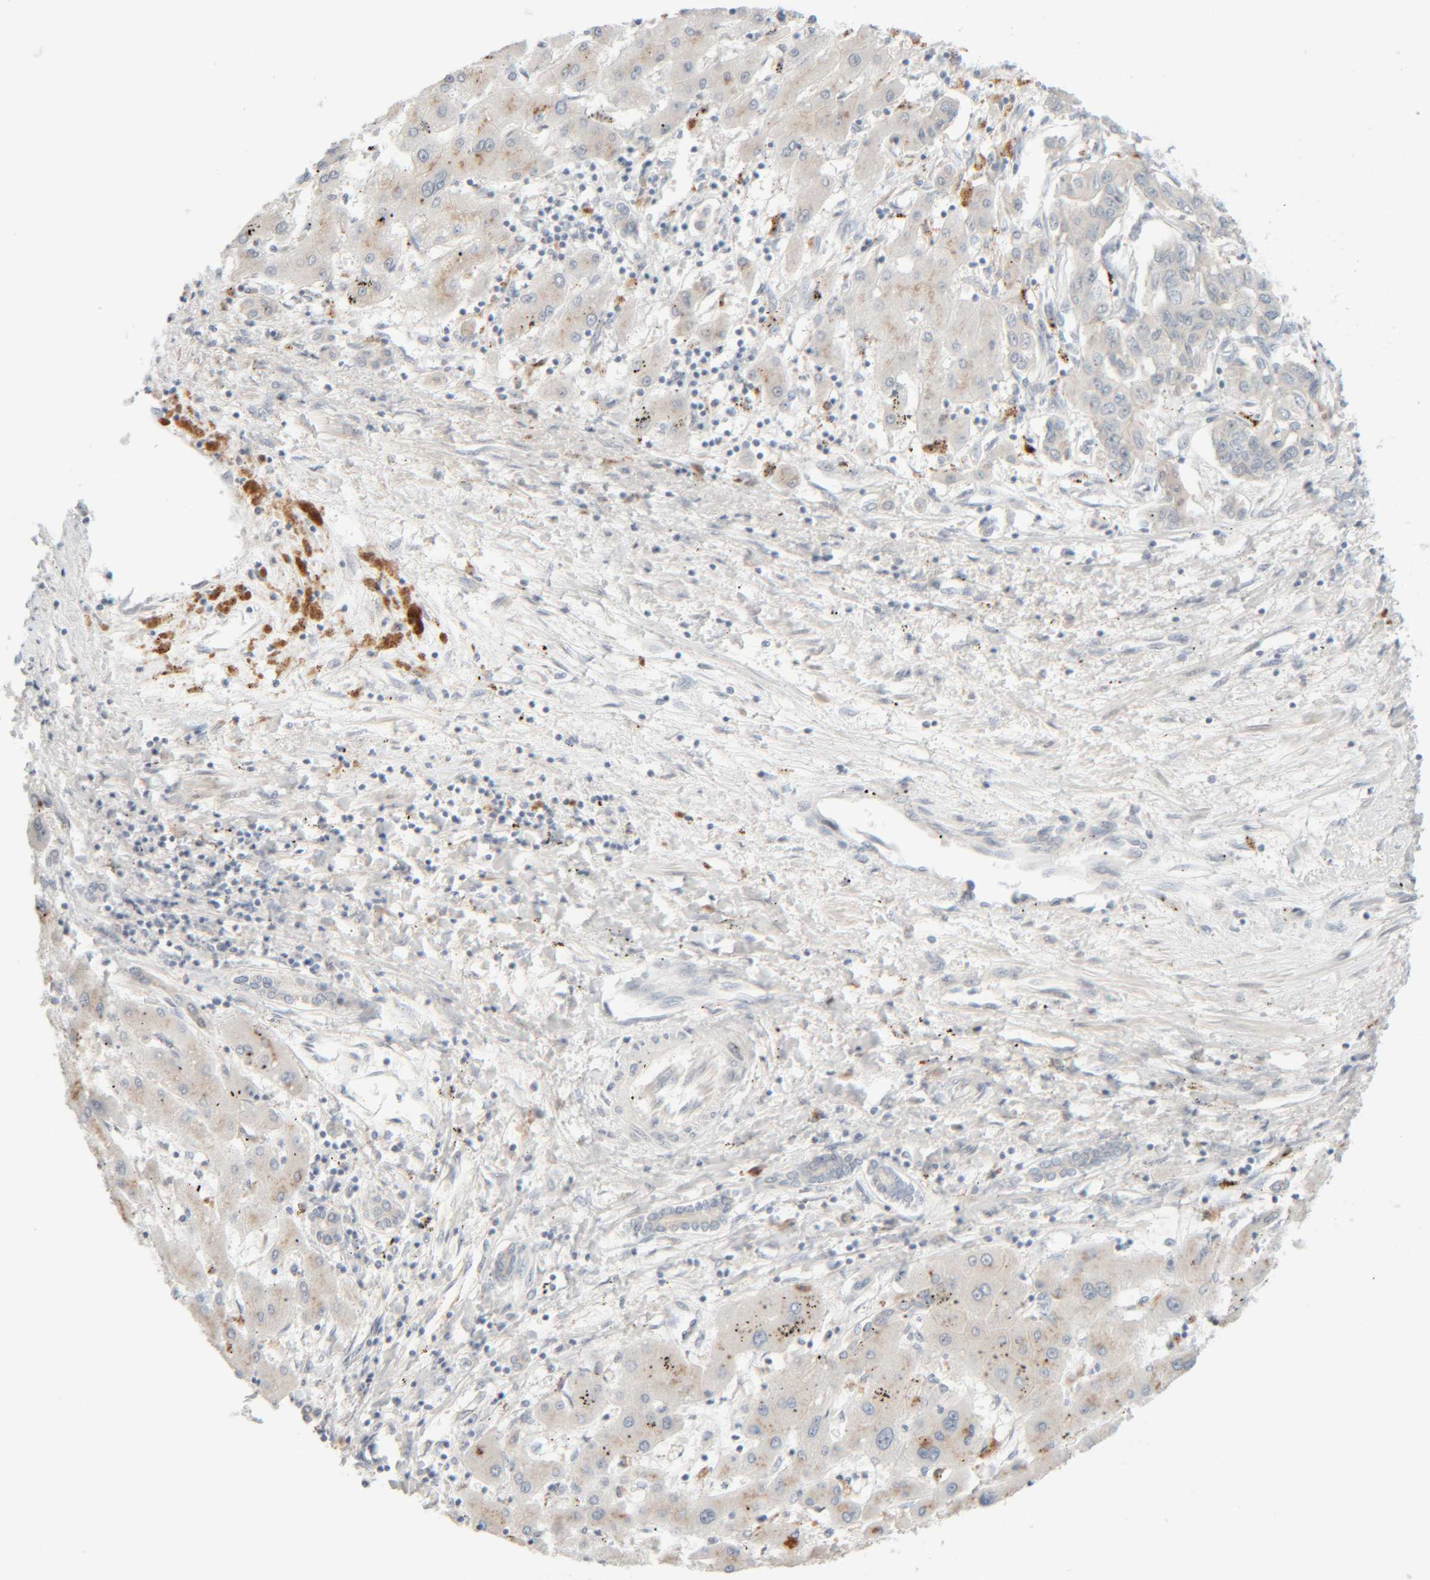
{"staining": {"intensity": "negative", "quantity": "none", "location": "none"}, "tissue": "liver cancer", "cell_type": "Tumor cells", "image_type": "cancer", "snomed": [{"axis": "morphology", "description": "Cholangiocarcinoma"}, {"axis": "topography", "description": "Liver"}], "caption": "This is a micrograph of IHC staining of liver cancer (cholangiocarcinoma), which shows no staining in tumor cells.", "gene": "CHKA", "patient": {"sex": "male", "age": 59}}